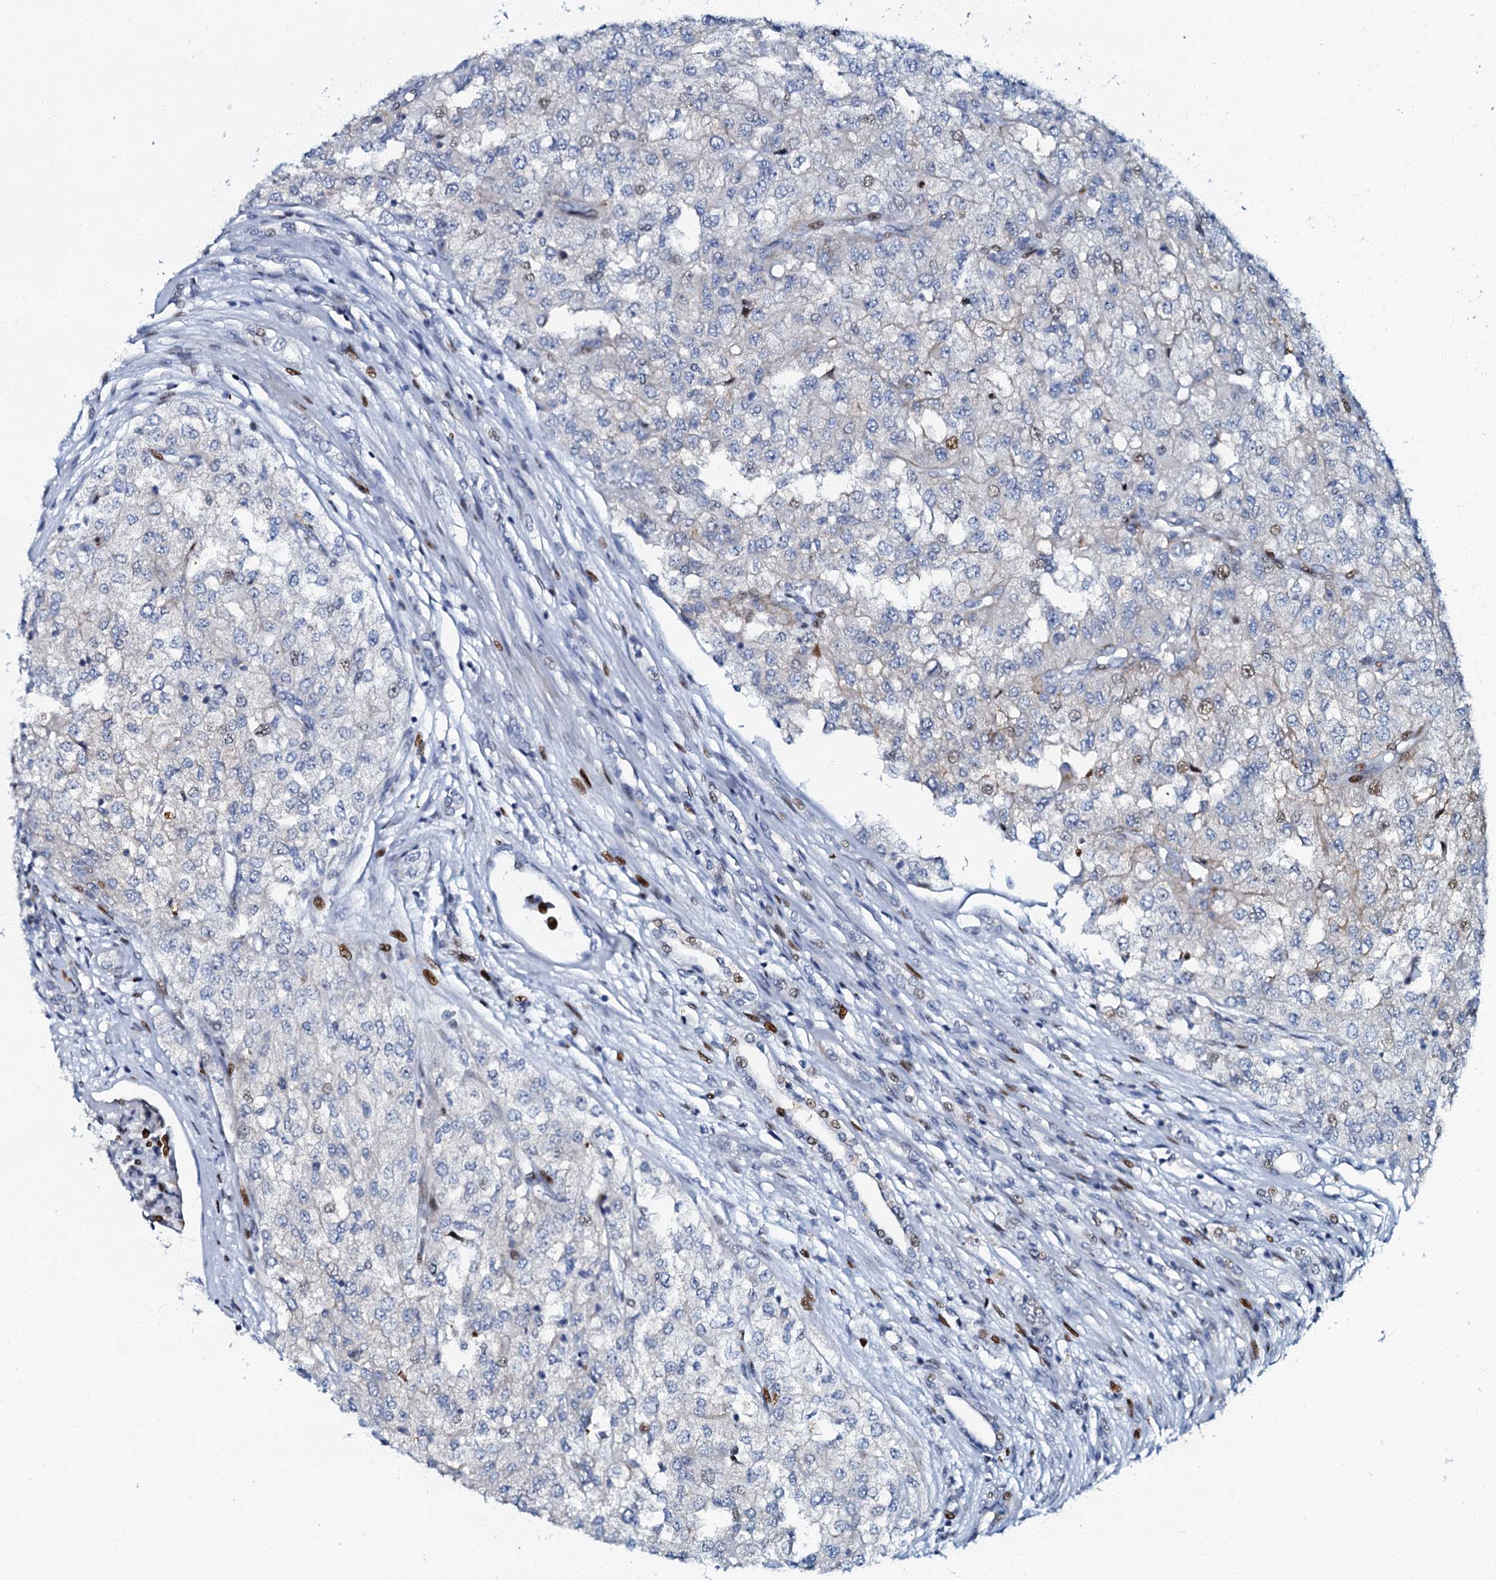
{"staining": {"intensity": "negative", "quantity": "none", "location": "none"}, "tissue": "renal cancer", "cell_type": "Tumor cells", "image_type": "cancer", "snomed": [{"axis": "morphology", "description": "Adenocarcinoma, NOS"}, {"axis": "topography", "description": "Kidney"}], "caption": "An immunohistochemistry (IHC) photomicrograph of renal cancer is shown. There is no staining in tumor cells of renal cancer.", "gene": "MFSD5", "patient": {"sex": "female", "age": 54}}